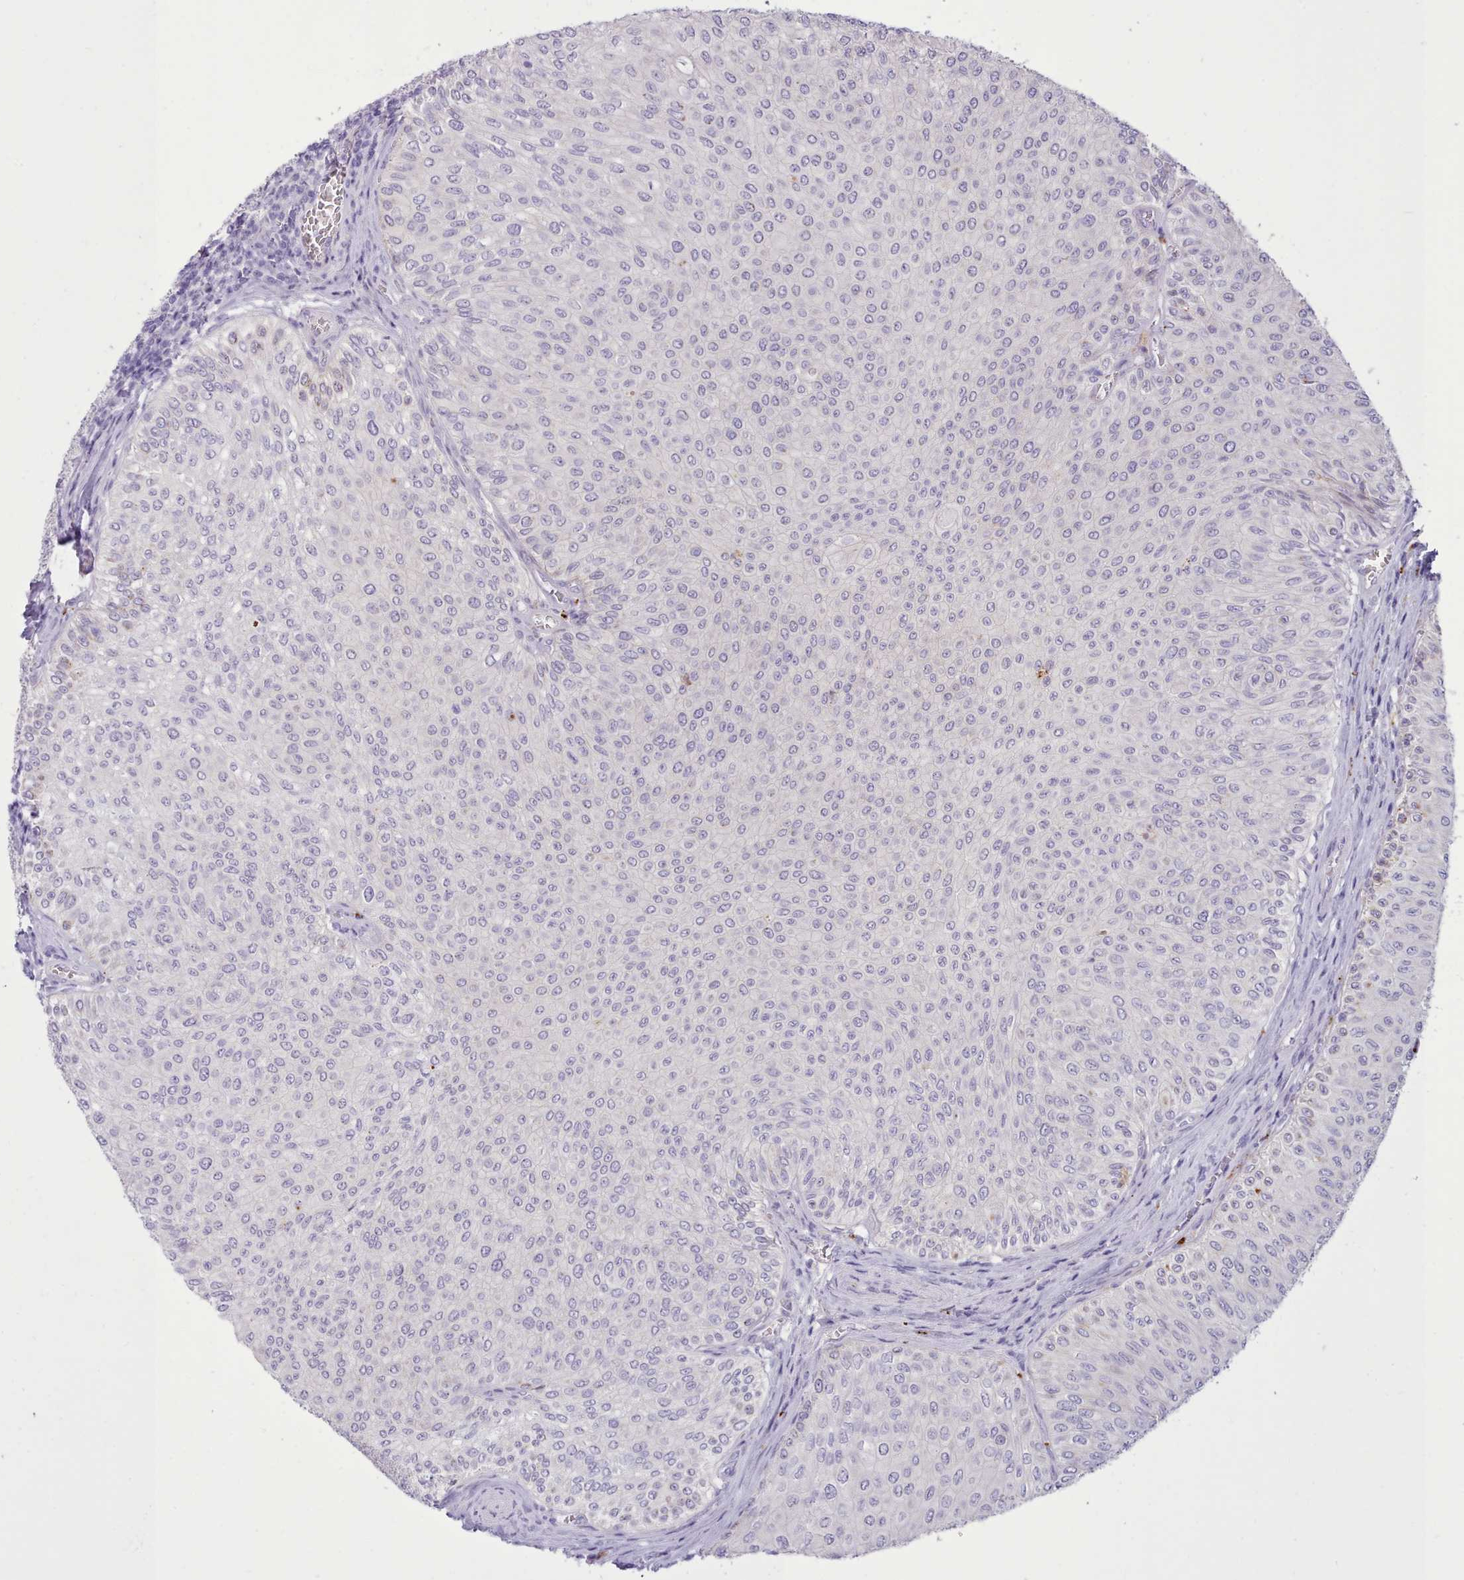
{"staining": {"intensity": "negative", "quantity": "none", "location": "none"}, "tissue": "urothelial cancer", "cell_type": "Tumor cells", "image_type": "cancer", "snomed": [{"axis": "morphology", "description": "Urothelial carcinoma, NOS"}, {"axis": "topography", "description": "Urinary bladder"}], "caption": "The image displays no staining of tumor cells in urothelial cancer.", "gene": "SRD5A1", "patient": {"sex": "male", "age": 59}}